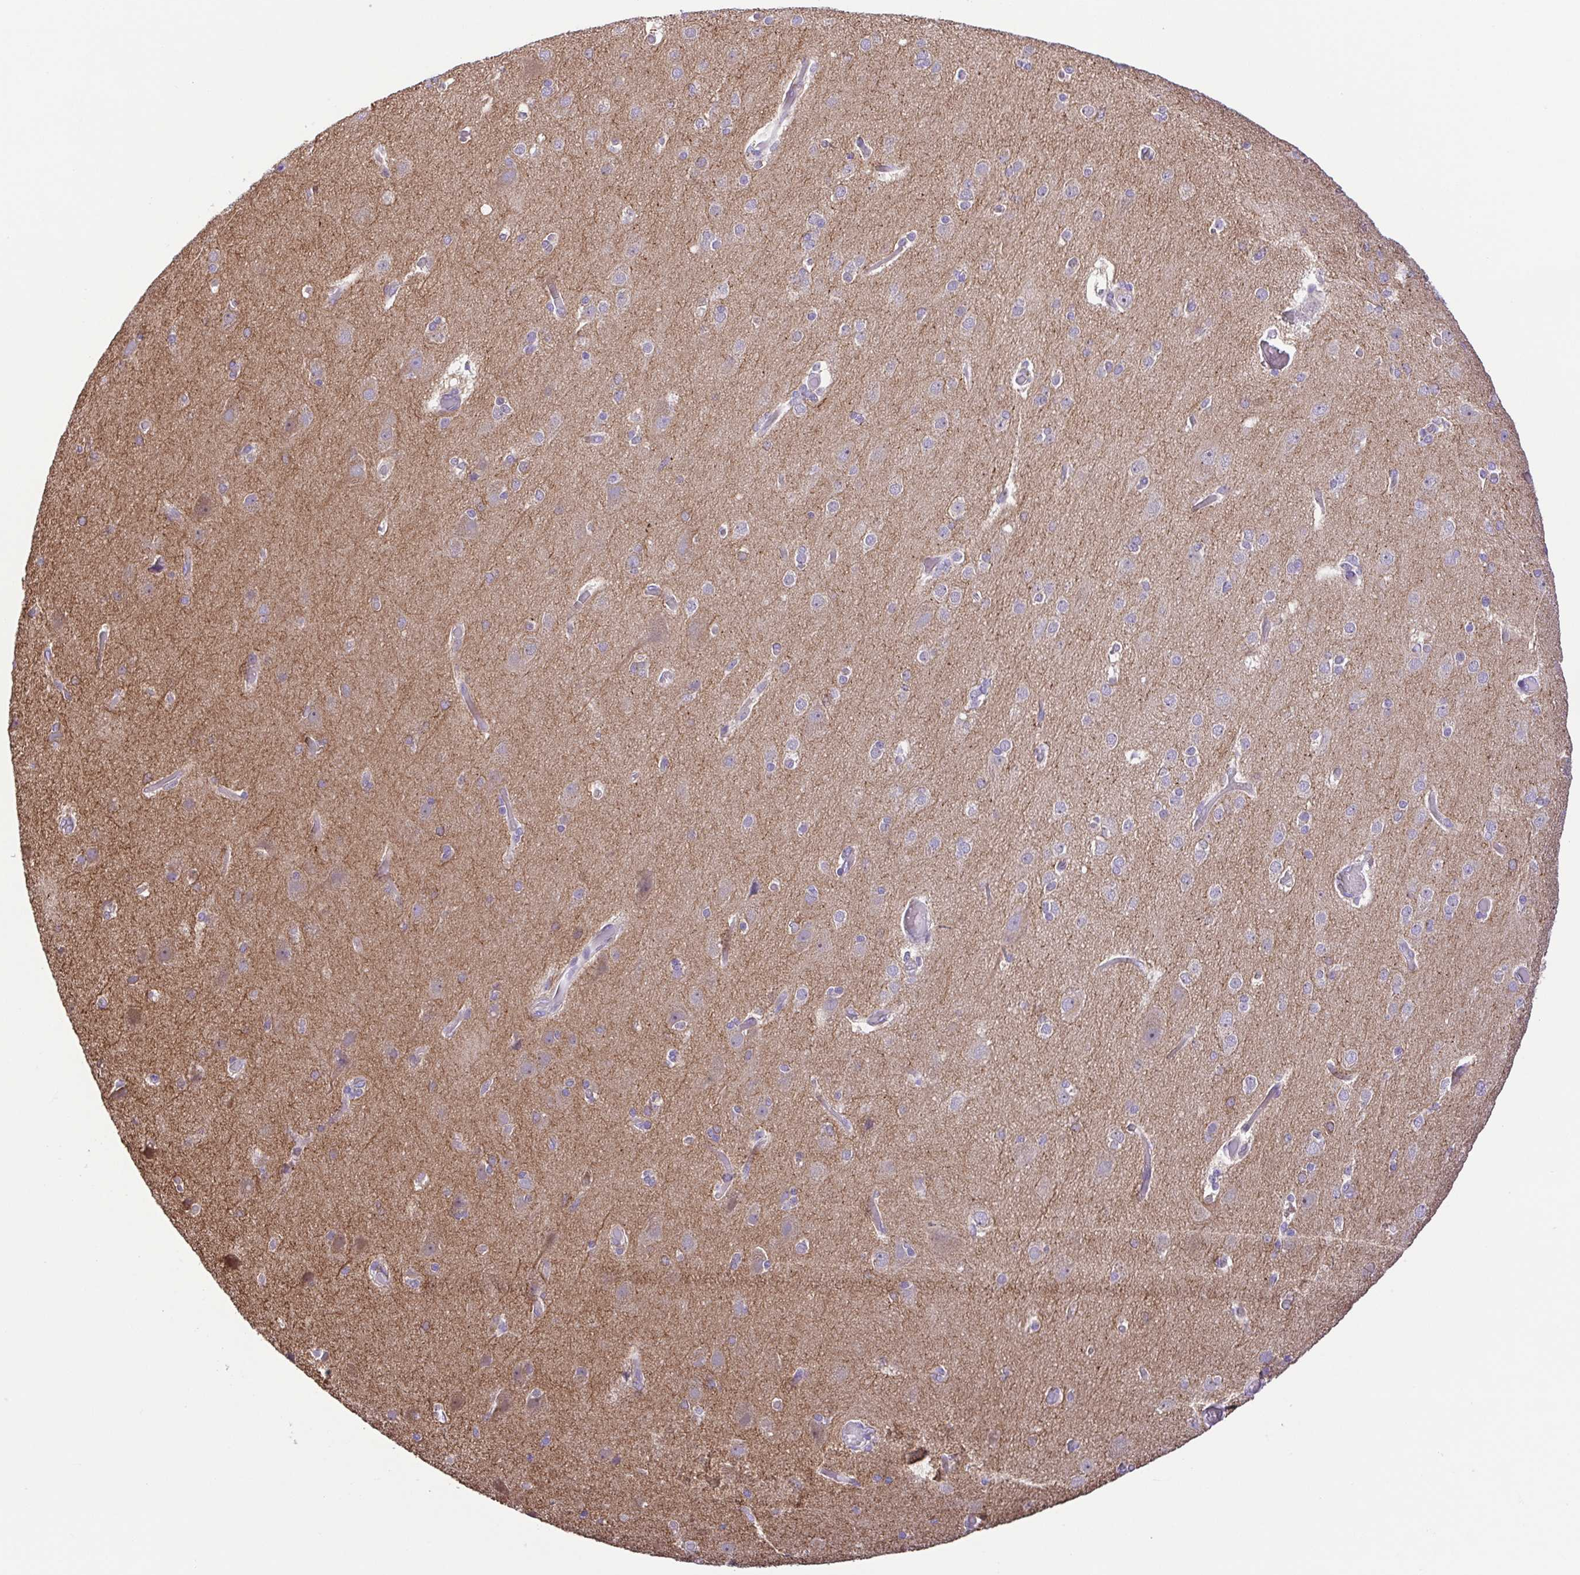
{"staining": {"intensity": "negative", "quantity": "none", "location": "none"}, "tissue": "cerebral cortex", "cell_type": "Endothelial cells", "image_type": "normal", "snomed": [{"axis": "morphology", "description": "Normal tissue, NOS"}, {"axis": "morphology", "description": "Glioma, malignant, High grade"}, {"axis": "topography", "description": "Cerebral cortex"}], "caption": "Endothelial cells show no significant staining in unremarkable cerebral cortex.", "gene": "DCLK2", "patient": {"sex": "male", "age": 71}}